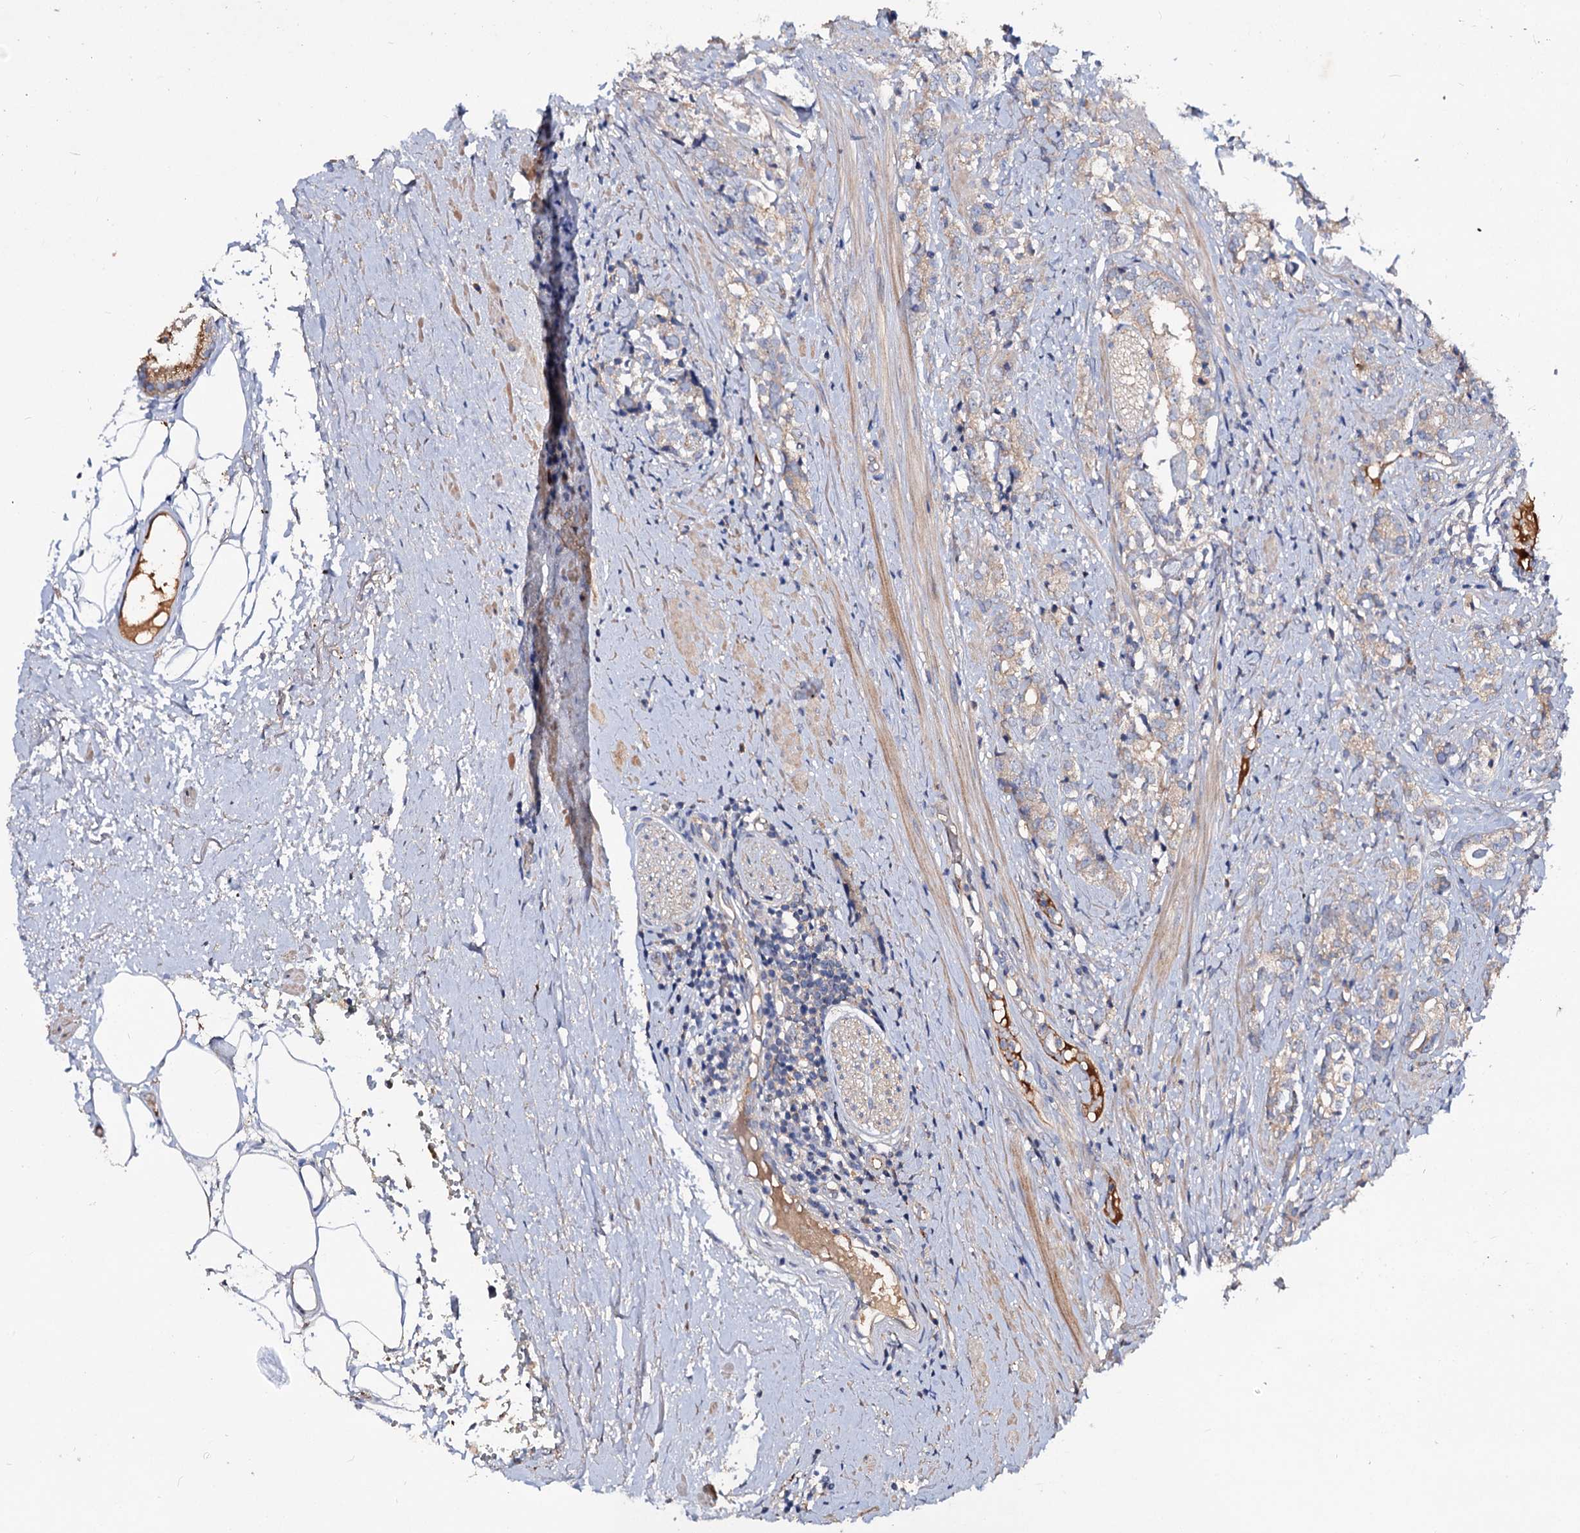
{"staining": {"intensity": "weak", "quantity": ">75%", "location": "cytoplasmic/membranous"}, "tissue": "prostate cancer", "cell_type": "Tumor cells", "image_type": "cancer", "snomed": [{"axis": "morphology", "description": "Adenocarcinoma, High grade"}, {"axis": "topography", "description": "Prostate"}], "caption": "Immunohistochemistry photomicrograph of neoplastic tissue: prostate high-grade adenocarcinoma stained using IHC exhibits low levels of weak protein expression localized specifically in the cytoplasmic/membranous of tumor cells, appearing as a cytoplasmic/membranous brown color.", "gene": "ACY3", "patient": {"sex": "male", "age": 69}}